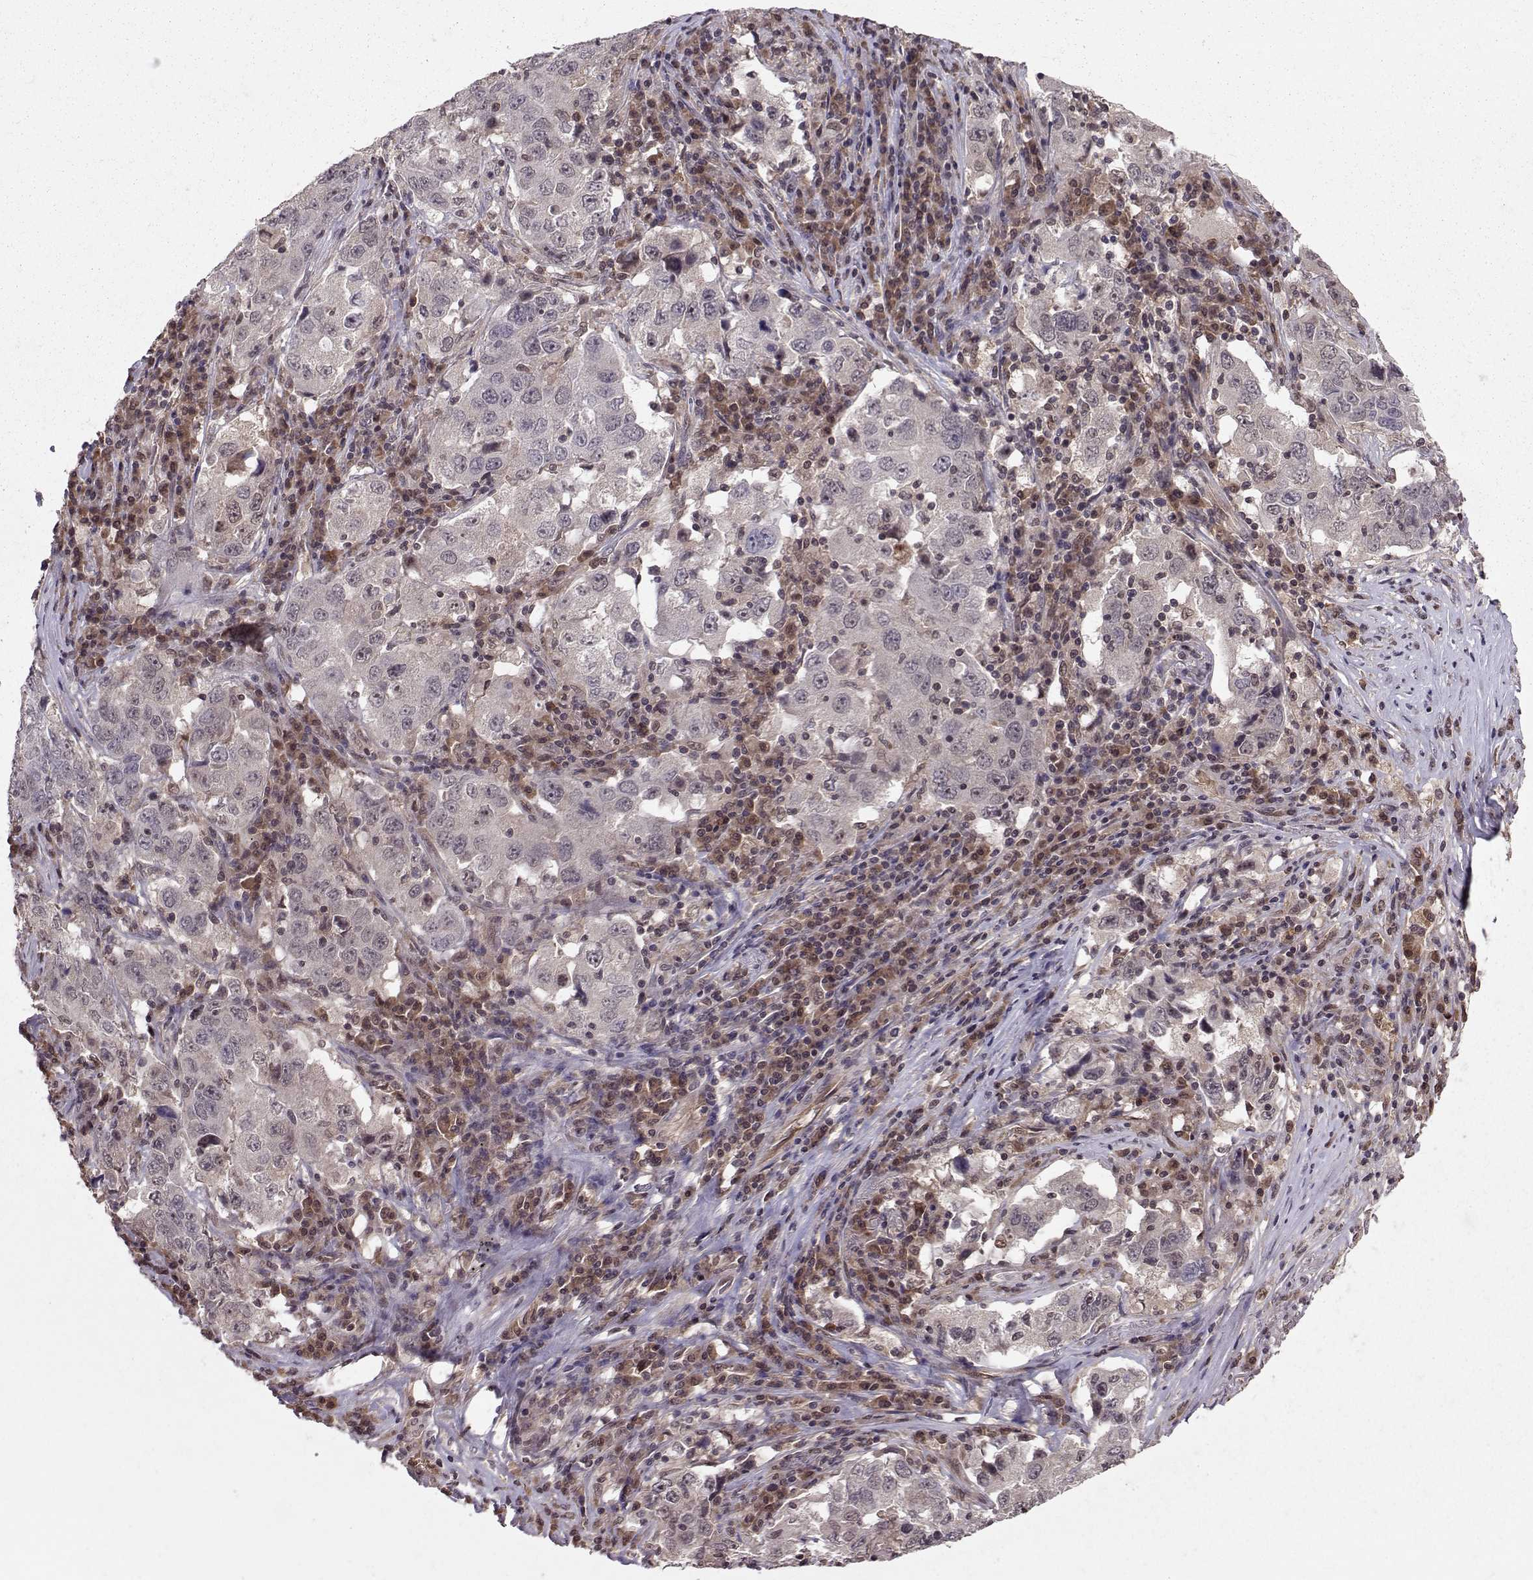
{"staining": {"intensity": "negative", "quantity": "none", "location": "none"}, "tissue": "lung cancer", "cell_type": "Tumor cells", "image_type": "cancer", "snomed": [{"axis": "morphology", "description": "Adenocarcinoma, NOS"}, {"axis": "topography", "description": "Lung"}], "caption": "Immunohistochemistry of lung cancer (adenocarcinoma) displays no positivity in tumor cells.", "gene": "PPP2R2A", "patient": {"sex": "male", "age": 73}}